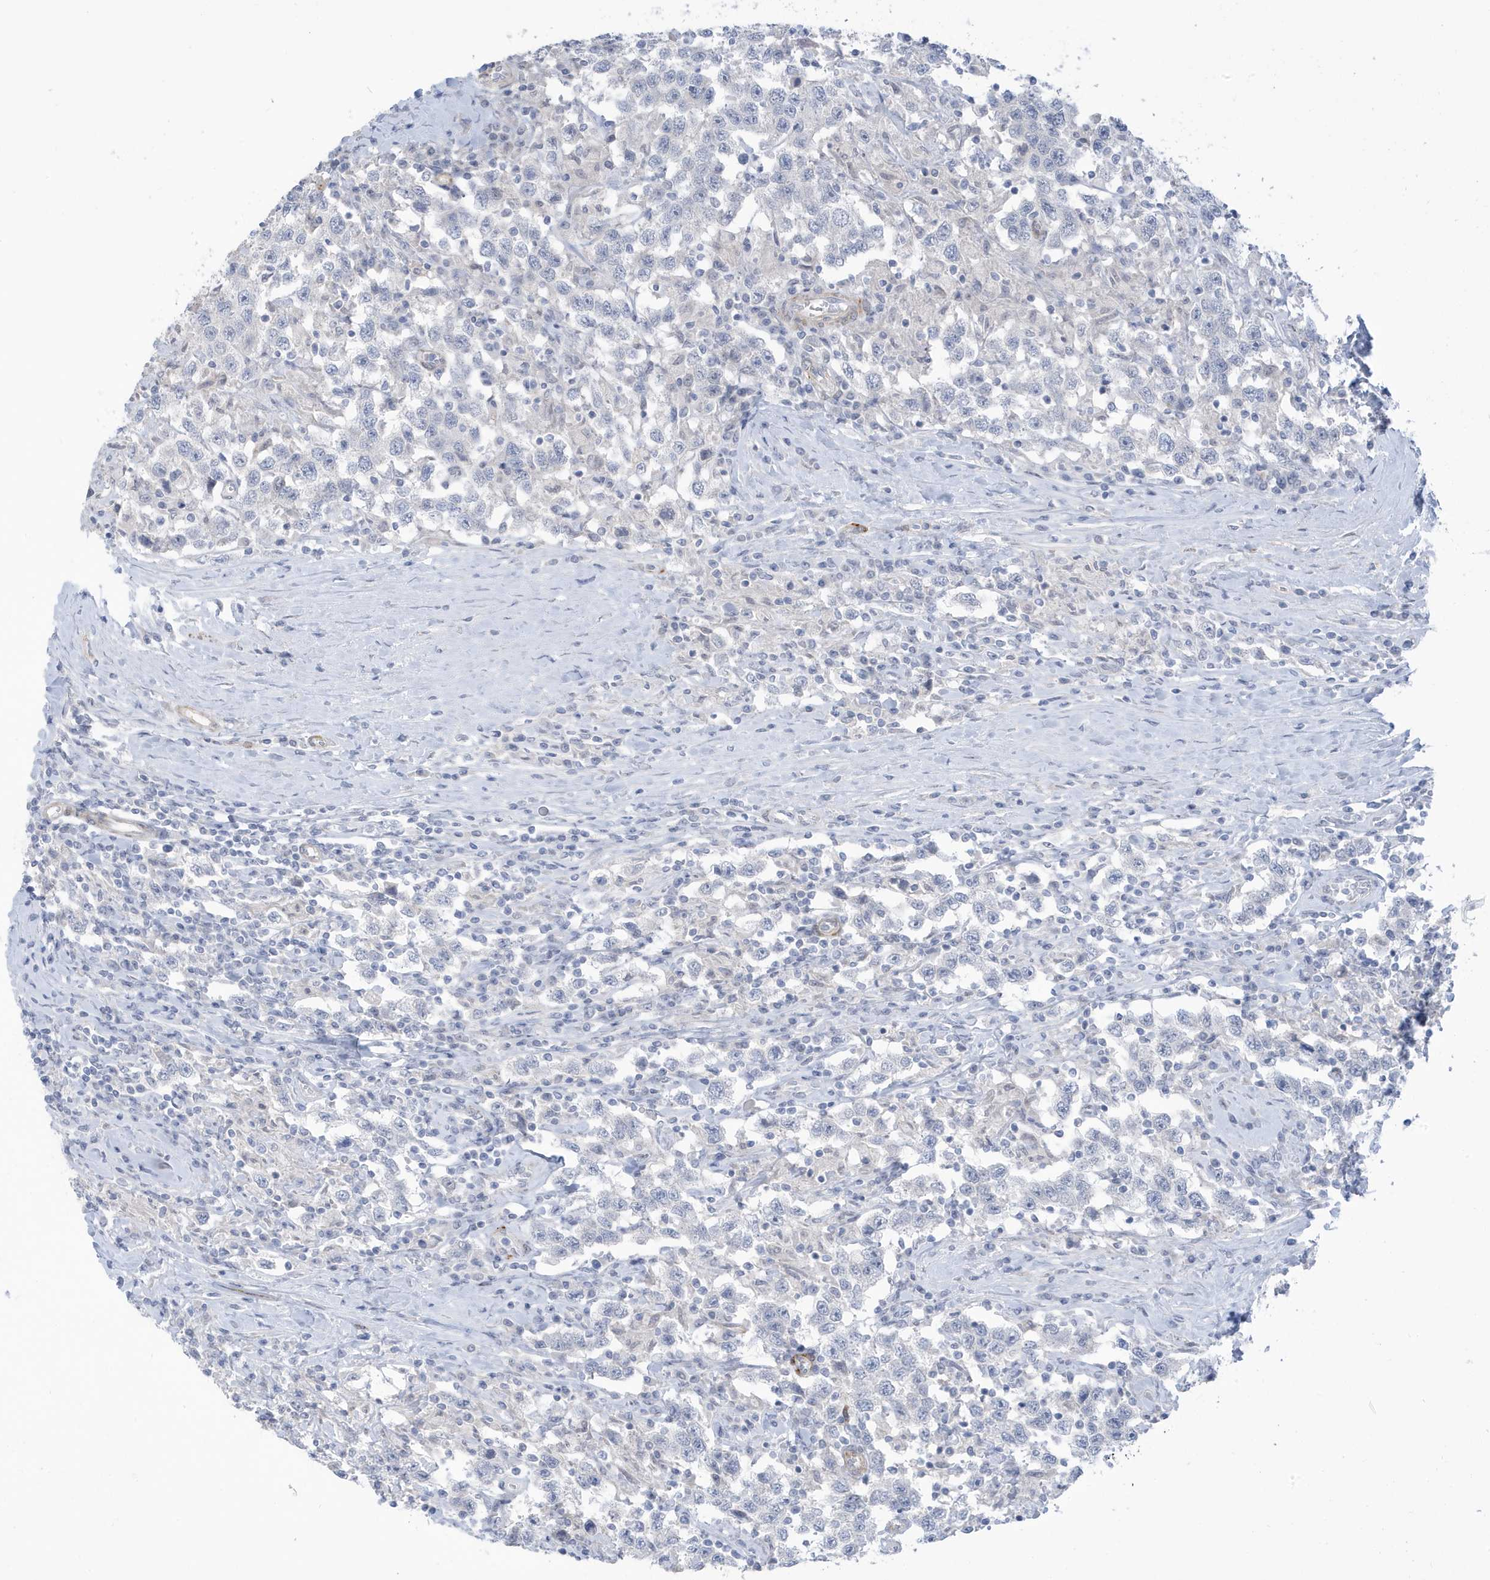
{"staining": {"intensity": "negative", "quantity": "none", "location": "none"}, "tissue": "testis cancer", "cell_type": "Tumor cells", "image_type": "cancer", "snomed": [{"axis": "morphology", "description": "Seminoma, NOS"}, {"axis": "topography", "description": "Testis"}], "caption": "Tumor cells are negative for brown protein staining in seminoma (testis).", "gene": "PERM1", "patient": {"sex": "male", "age": 41}}